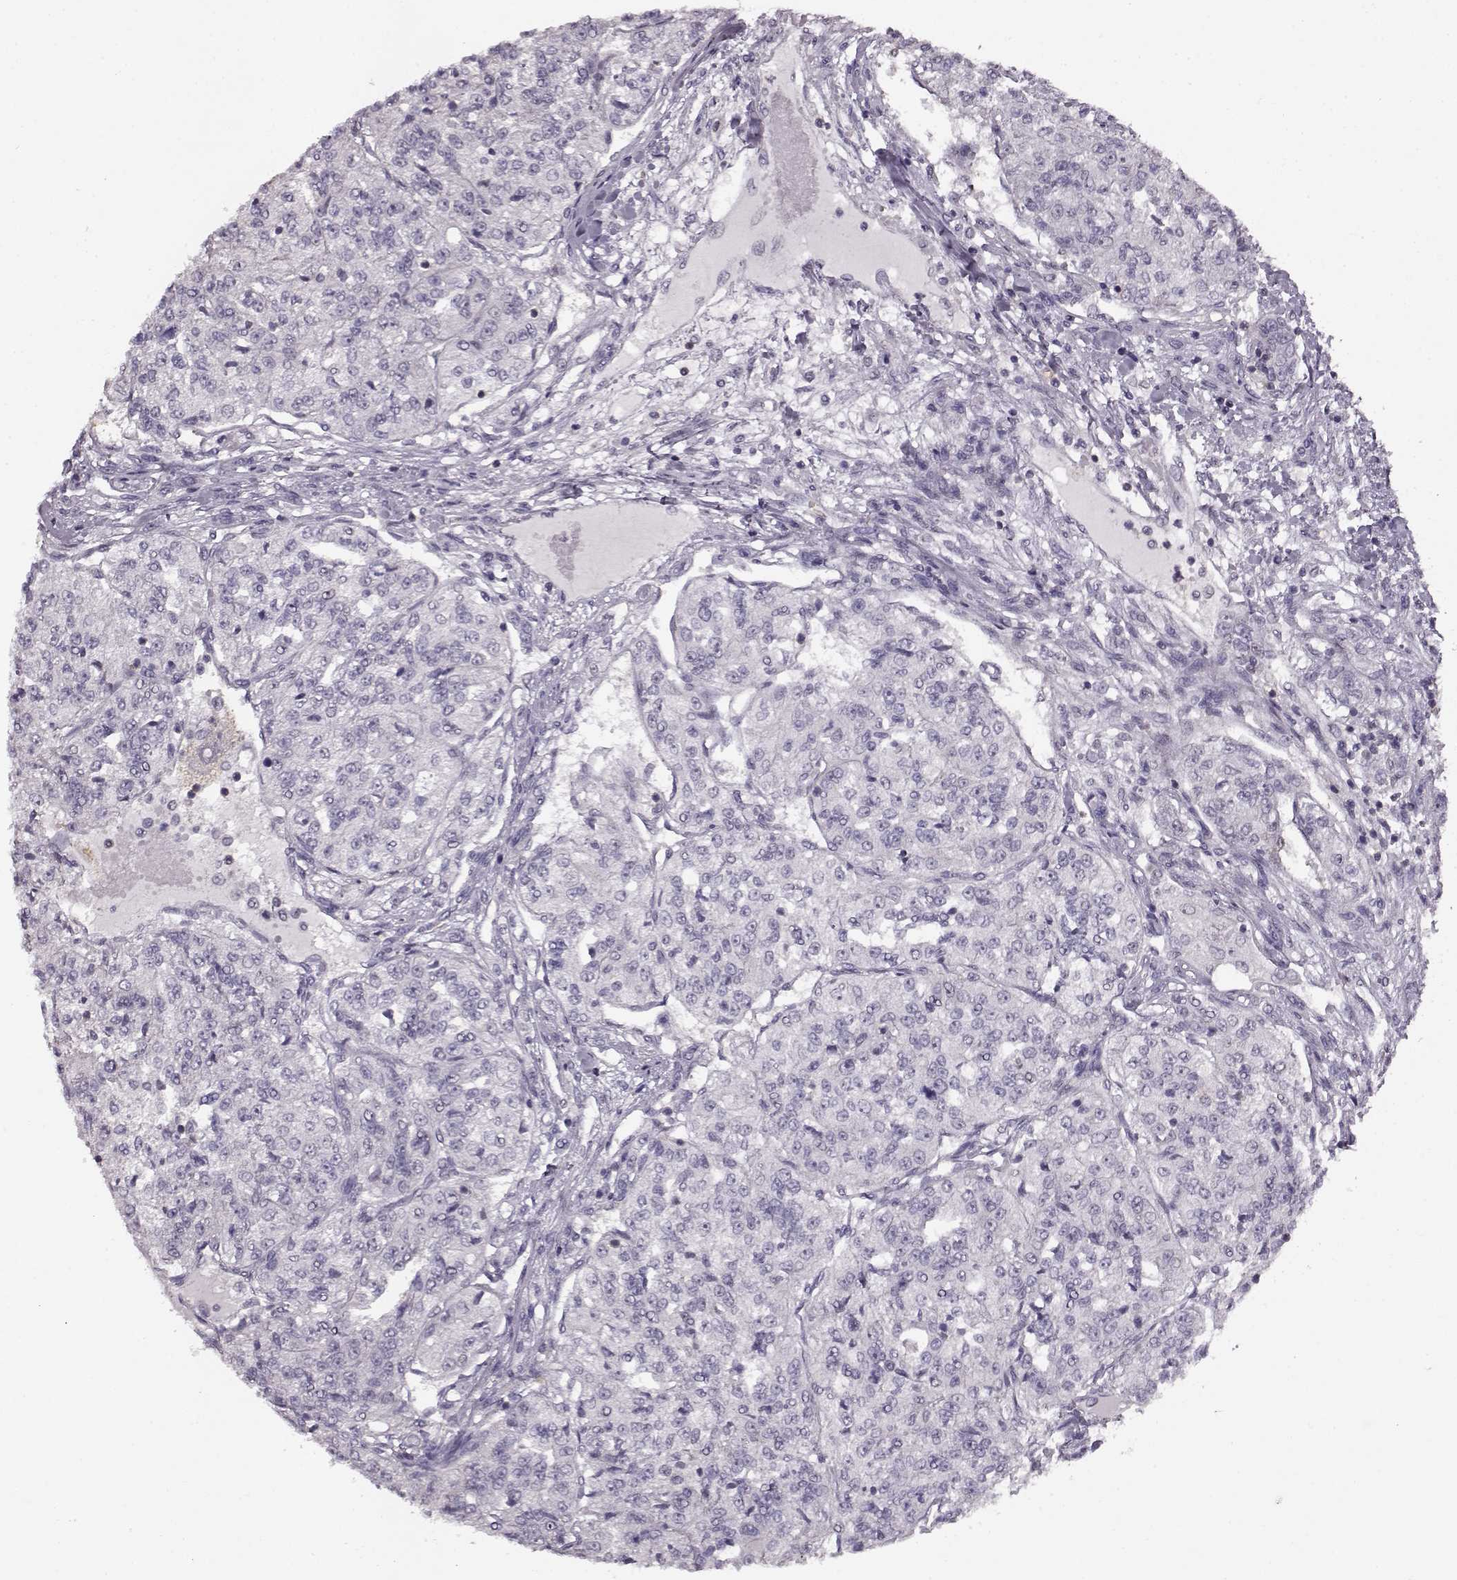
{"staining": {"intensity": "negative", "quantity": "none", "location": "none"}, "tissue": "renal cancer", "cell_type": "Tumor cells", "image_type": "cancer", "snomed": [{"axis": "morphology", "description": "Adenocarcinoma, NOS"}, {"axis": "topography", "description": "Kidney"}], "caption": "Image shows no significant protein staining in tumor cells of renal cancer.", "gene": "RP1L1", "patient": {"sex": "female", "age": 63}}